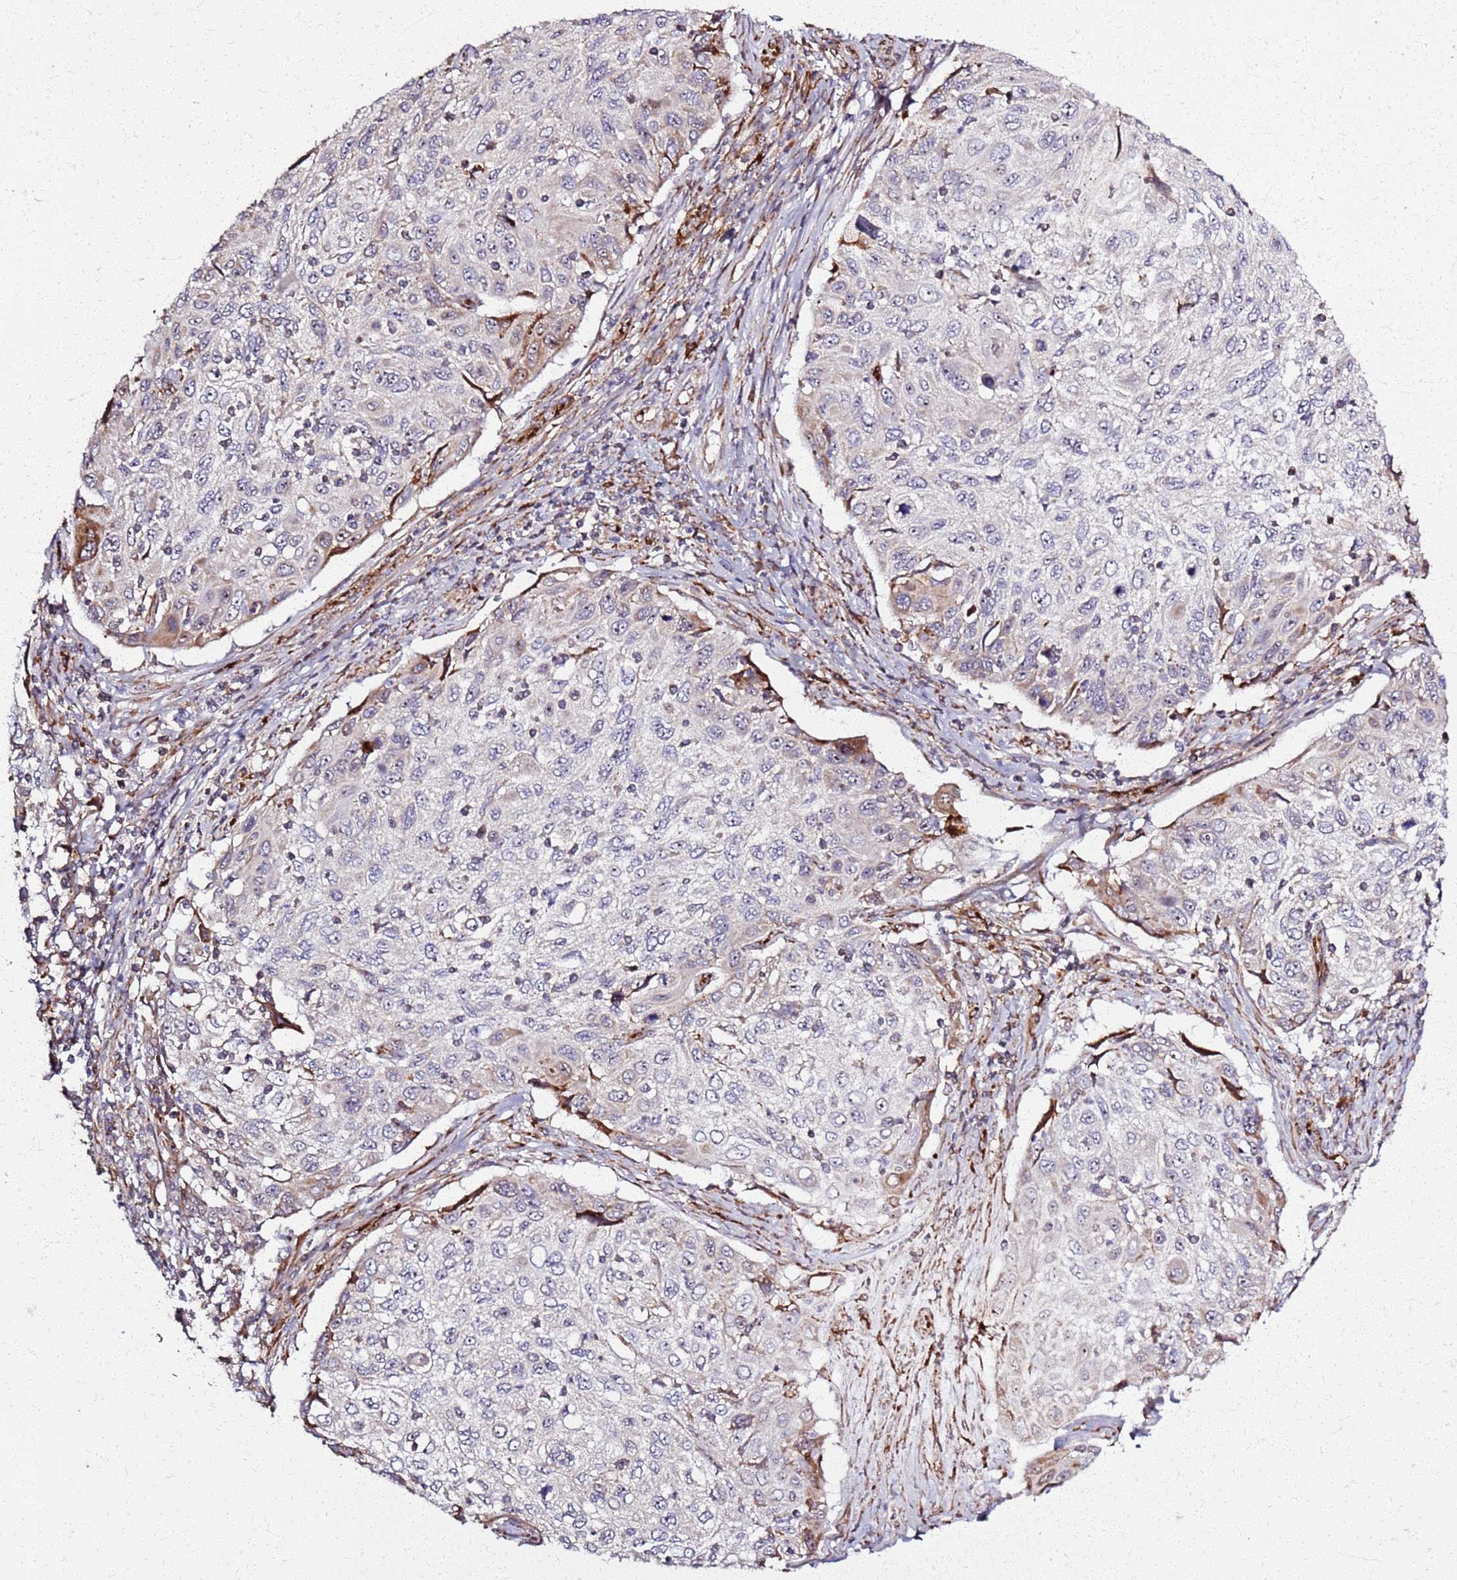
{"staining": {"intensity": "negative", "quantity": "none", "location": "none"}, "tissue": "cervical cancer", "cell_type": "Tumor cells", "image_type": "cancer", "snomed": [{"axis": "morphology", "description": "Squamous cell carcinoma, NOS"}, {"axis": "topography", "description": "Cervix"}], "caption": "Human cervical cancer stained for a protein using IHC reveals no staining in tumor cells.", "gene": "KRI1", "patient": {"sex": "female", "age": 70}}